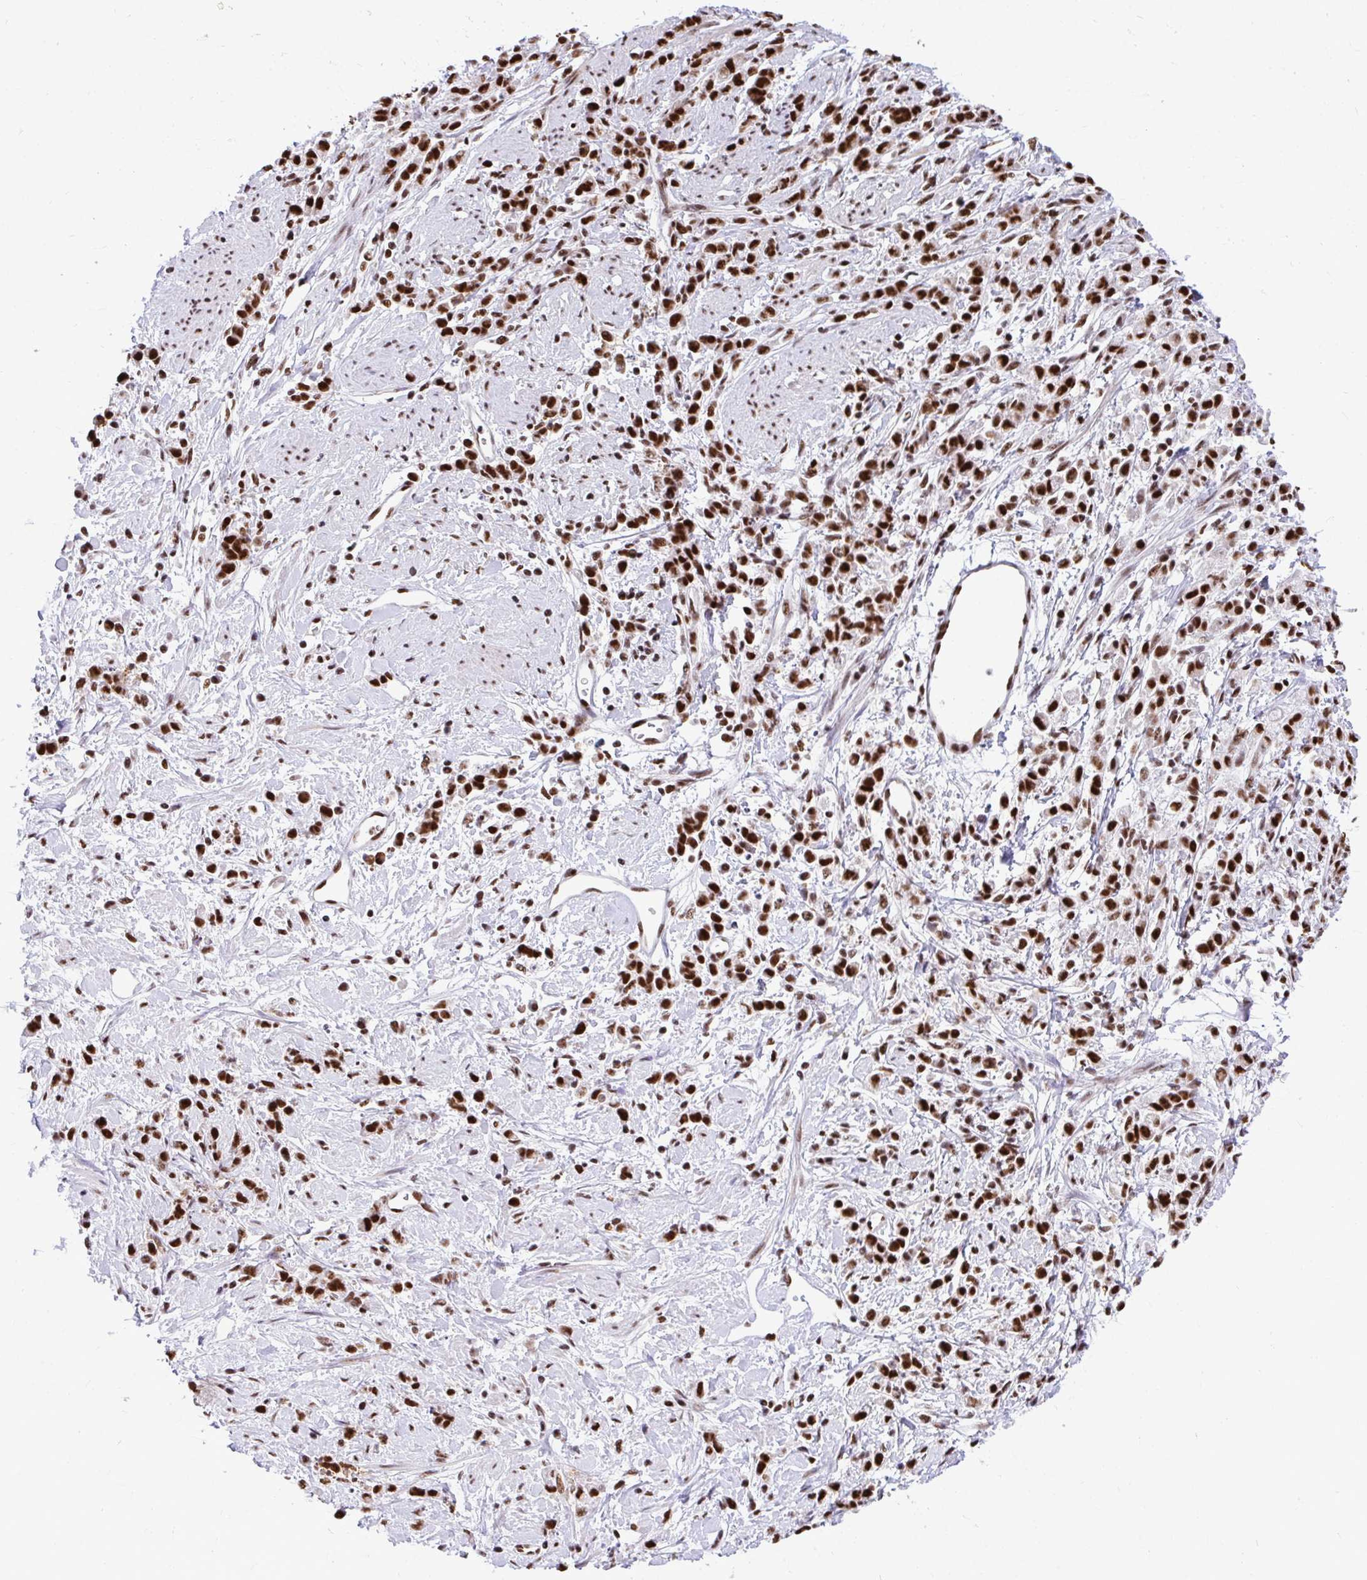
{"staining": {"intensity": "strong", "quantity": ">75%", "location": "nuclear"}, "tissue": "stomach cancer", "cell_type": "Tumor cells", "image_type": "cancer", "snomed": [{"axis": "morphology", "description": "Adenocarcinoma, NOS"}, {"axis": "topography", "description": "Stomach"}], "caption": "DAB (3,3'-diaminobenzidine) immunohistochemical staining of adenocarcinoma (stomach) exhibits strong nuclear protein staining in approximately >75% of tumor cells.", "gene": "PRPF19", "patient": {"sex": "female", "age": 60}}